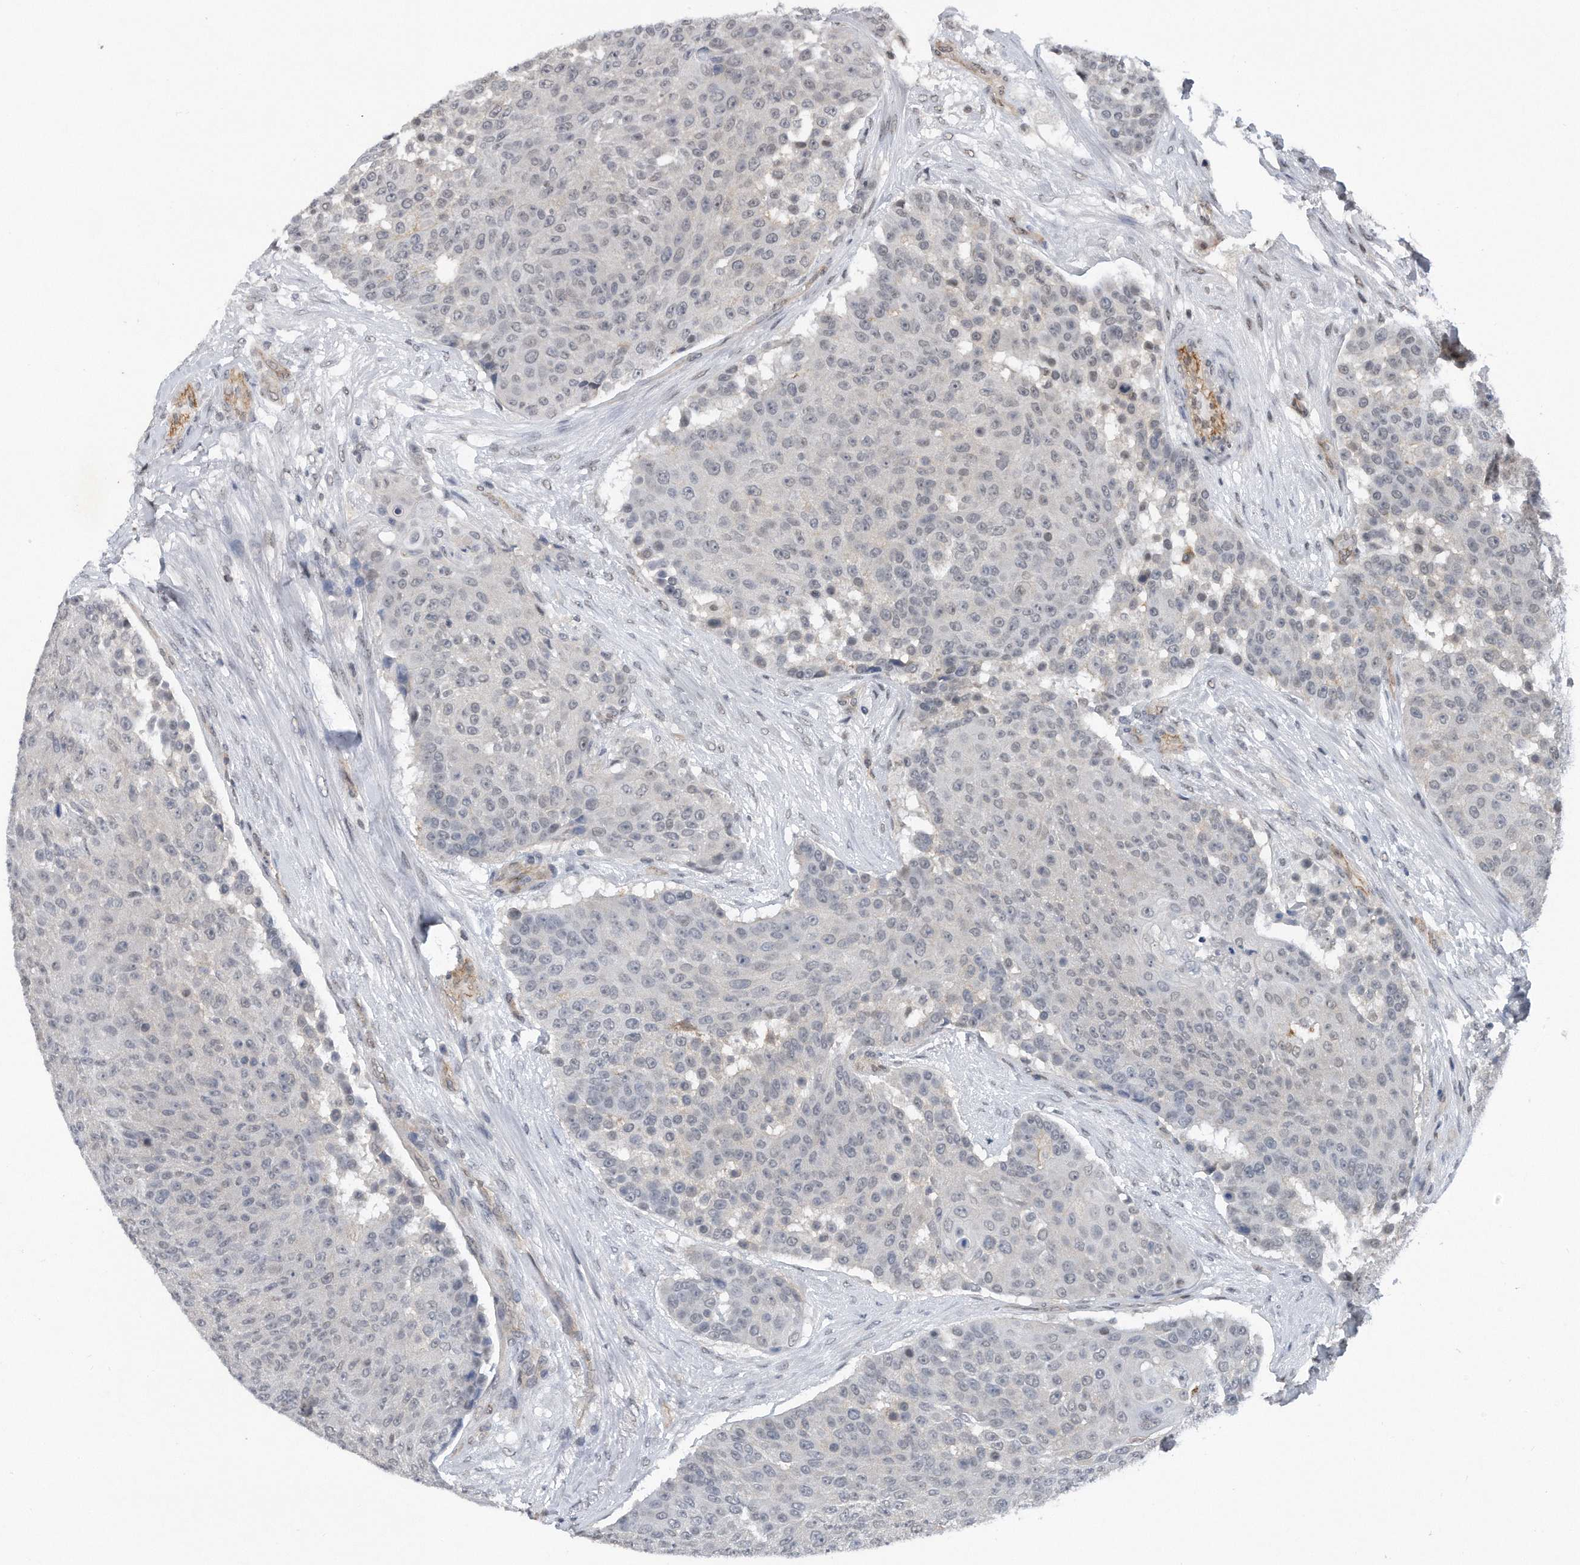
{"staining": {"intensity": "negative", "quantity": "none", "location": "none"}, "tissue": "urothelial cancer", "cell_type": "Tumor cells", "image_type": "cancer", "snomed": [{"axis": "morphology", "description": "Urothelial carcinoma, High grade"}, {"axis": "topography", "description": "Urinary bladder"}], "caption": "This micrograph is of urothelial cancer stained with immunohistochemistry to label a protein in brown with the nuclei are counter-stained blue. There is no staining in tumor cells.", "gene": "TP53INP1", "patient": {"sex": "female", "age": 63}}